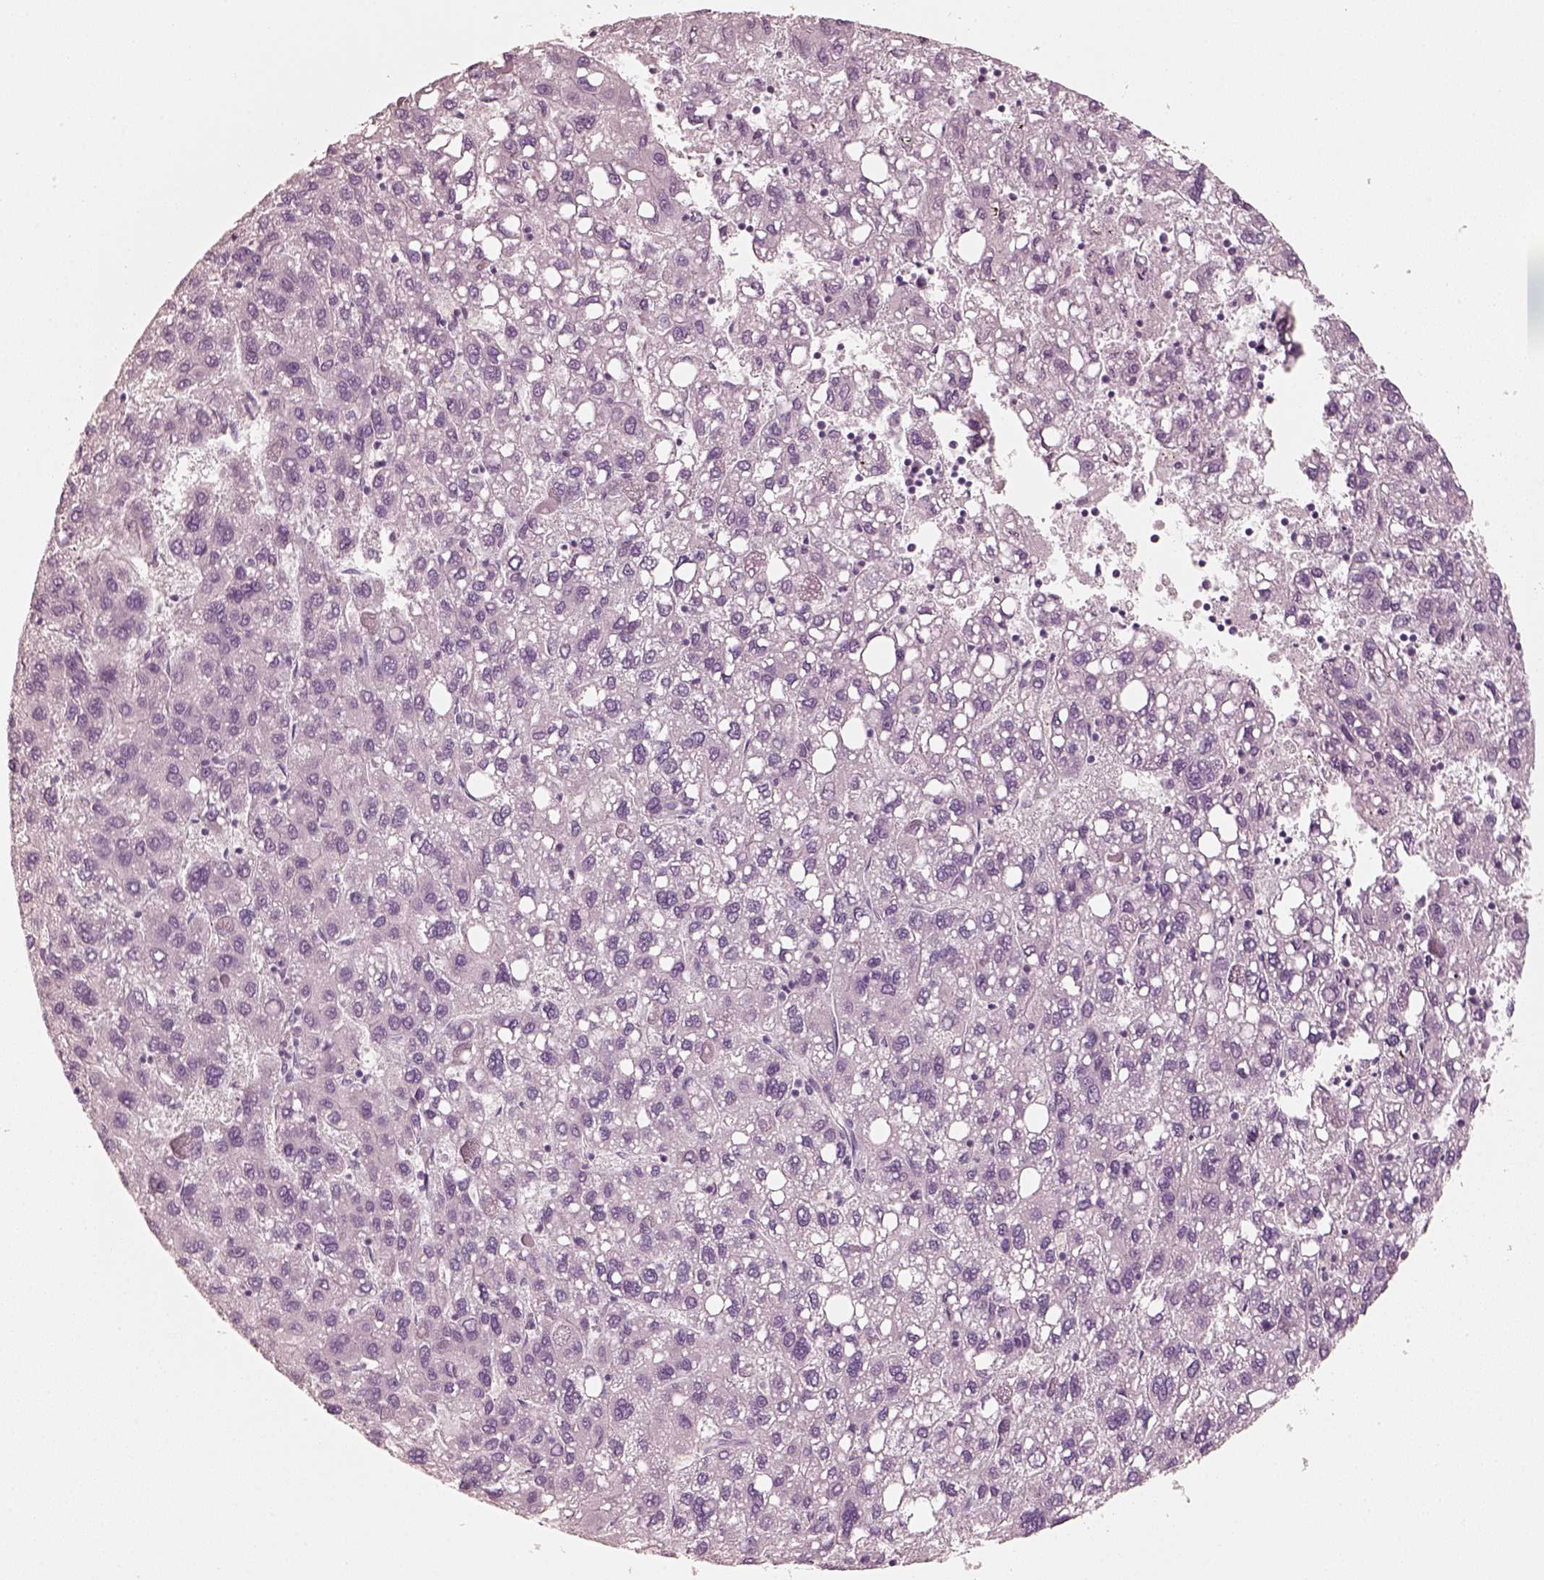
{"staining": {"intensity": "negative", "quantity": "none", "location": "none"}, "tissue": "liver cancer", "cell_type": "Tumor cells", "image_type": "cancer", "snomed": [{"axis": "morphology", "description": "Carcinoma, Hepatocellular, NOS"}, {"axis": "topography", "description": "Liver"}], "caption": "Liver hepatocellular carcinoma was stained to show a protein in brown. There is no significant expression in tumor cells.", "gene": "R3HDML", "patient": {"sex": "female", "age": 82}}